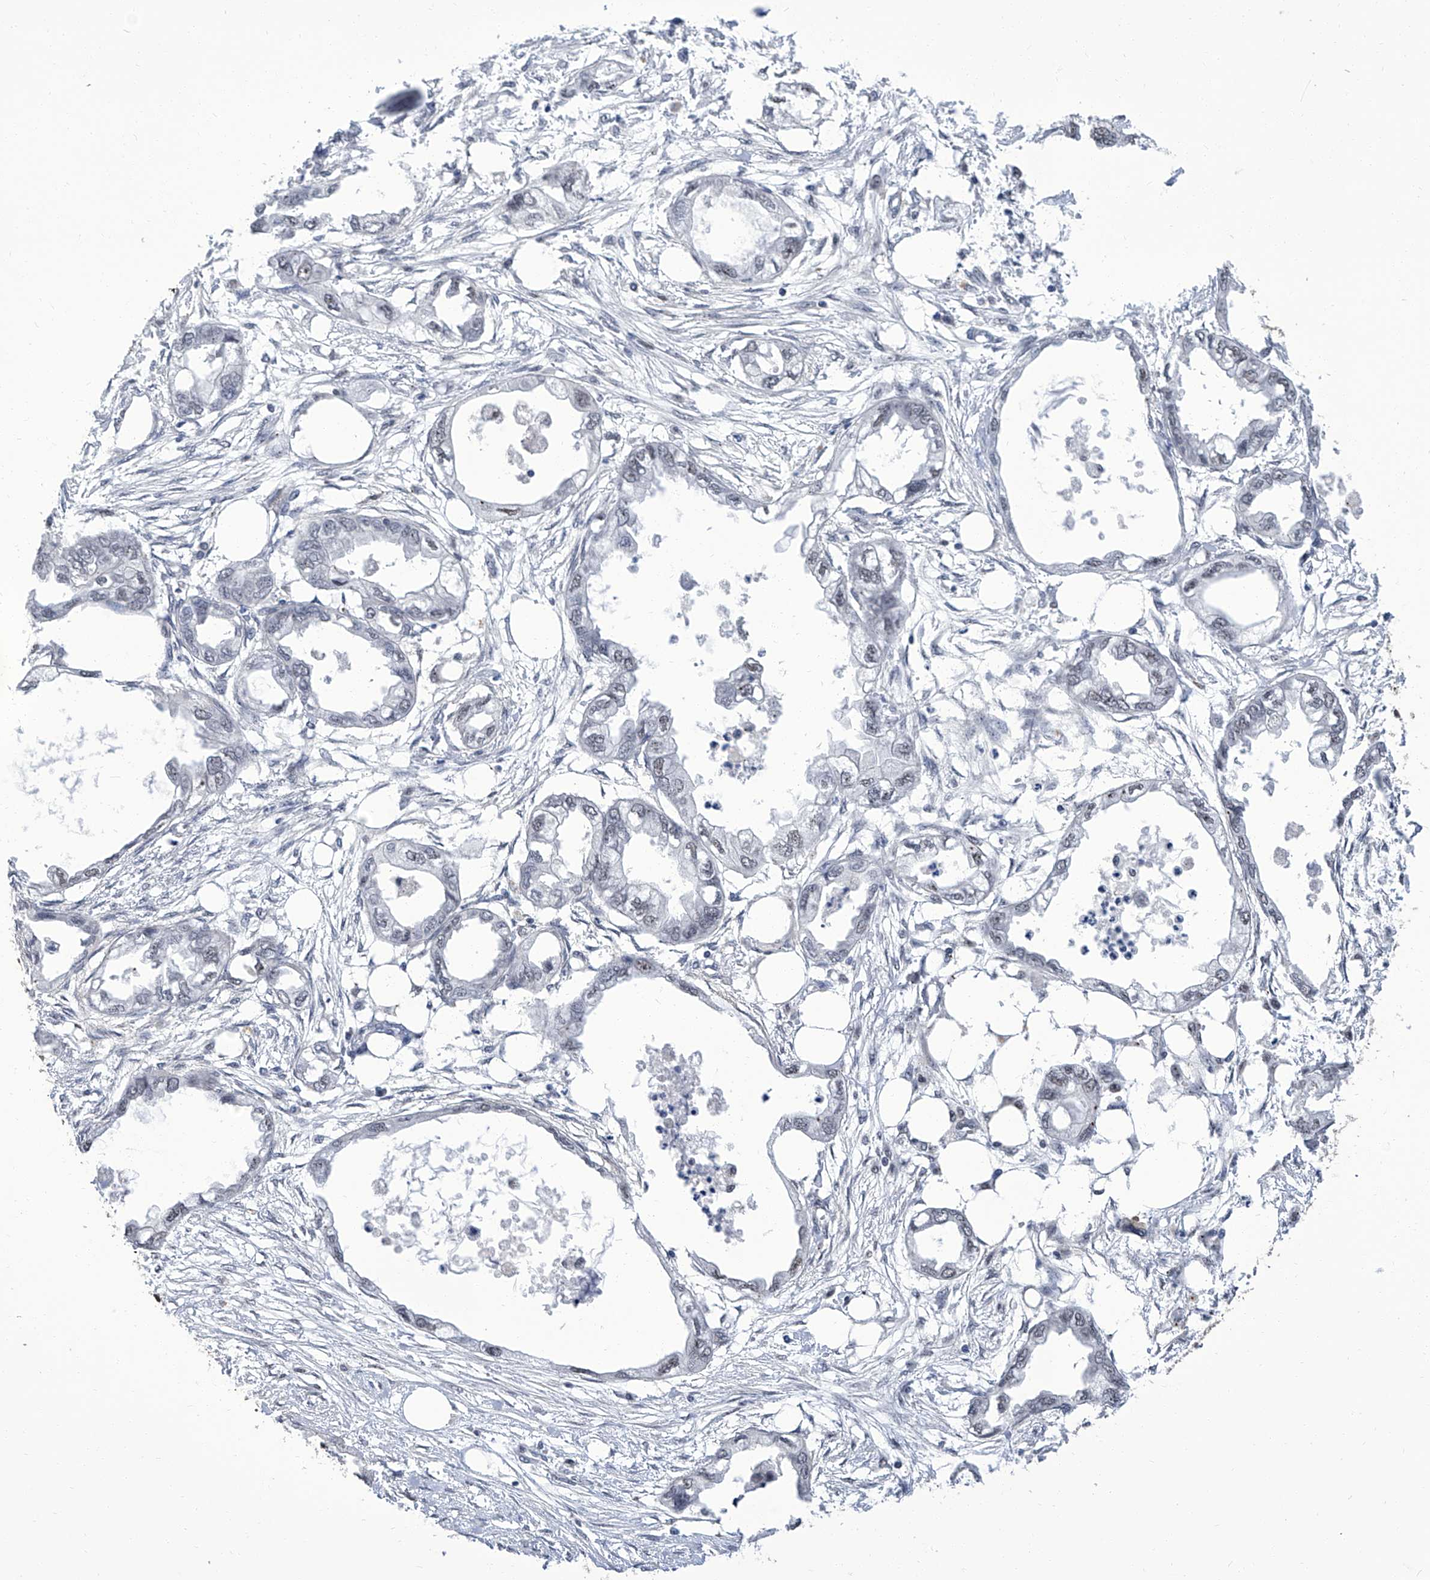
{"staining": {"intensity": "negative", "quantity": "none", "location": "none"}, "tissue": "endometrial cancer", "cell_type": "Tumor cells", "image_type": "cancer", "snomed": [{"axis": "morphology", "description": "Adenocarcinoma, NOS"}, {"axis": "morphology", "description": "Adenocarcinoma, metastatic, NOS"}, {"axis": "topography", "description": "Adipose tissue"}, {"axis": "topography", "description": "Endometrium"}], "caption": "A high-resolution histopathology image shows immunohistochemistry (IHC) staining of endometrial cancer, which shows no significant expression in tumor cells.", "gene": "CMTR1", "patient": {"sex": "female", "age": 67}}